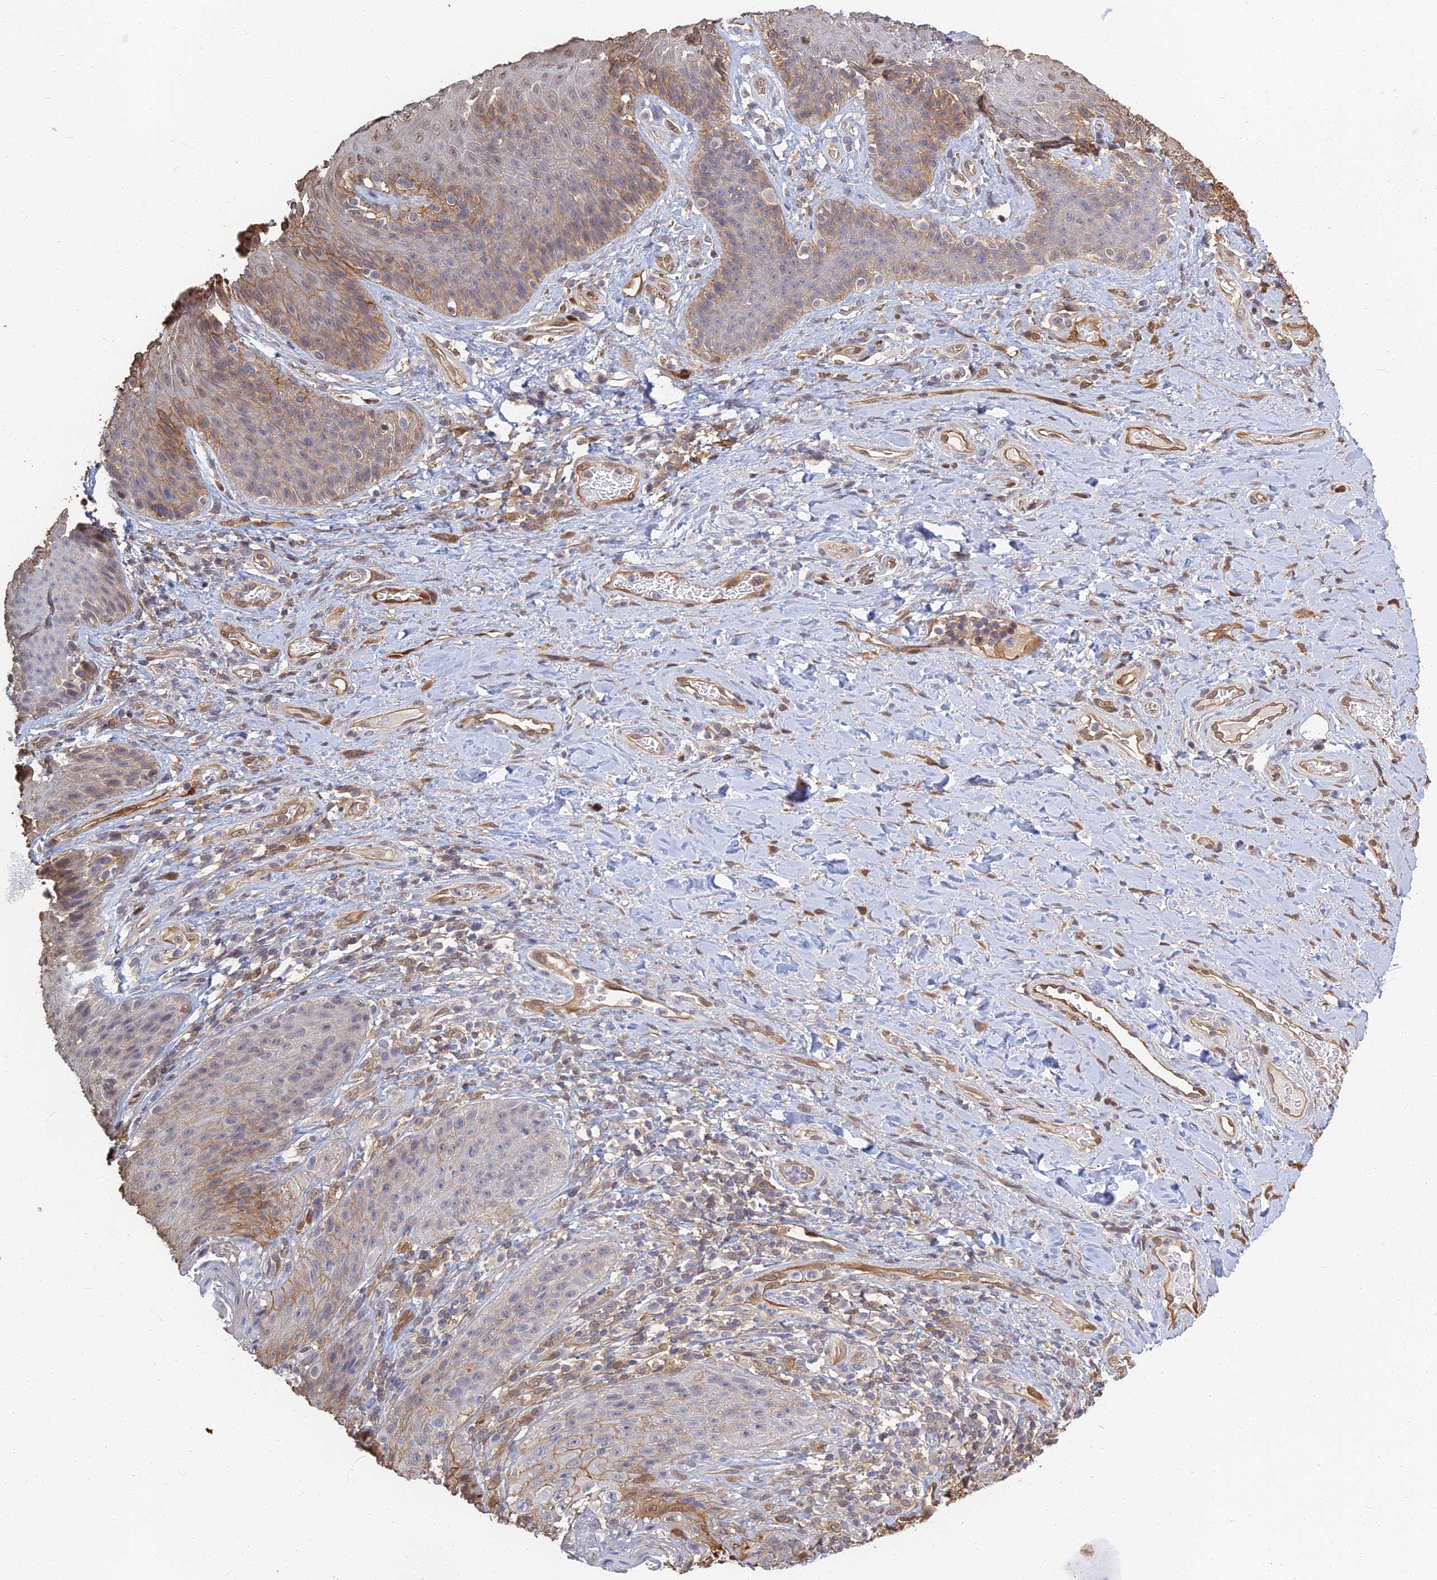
{"staining": {"intensity": "strong", "quantity": "25%-75%", "location": "cytoplasmic/membranous,nuclear"}, "tissue": "skin", "cell_type": "Epidermal cells", "image_type": "normal", "snomed": [{"axis": "morphology", "description": "Normal tissue, NOS"}, {"axis": "topography", "description": "Anal"}], "caption": "Immunohistochemistry of benign skin exhibits high levels of strong cytoplasmic/membranous,nuclear expression in approximately 25%-75% of epidermal cells.", "gene": "LRRN3", "patient": {"sex": "female", "age": 89}}